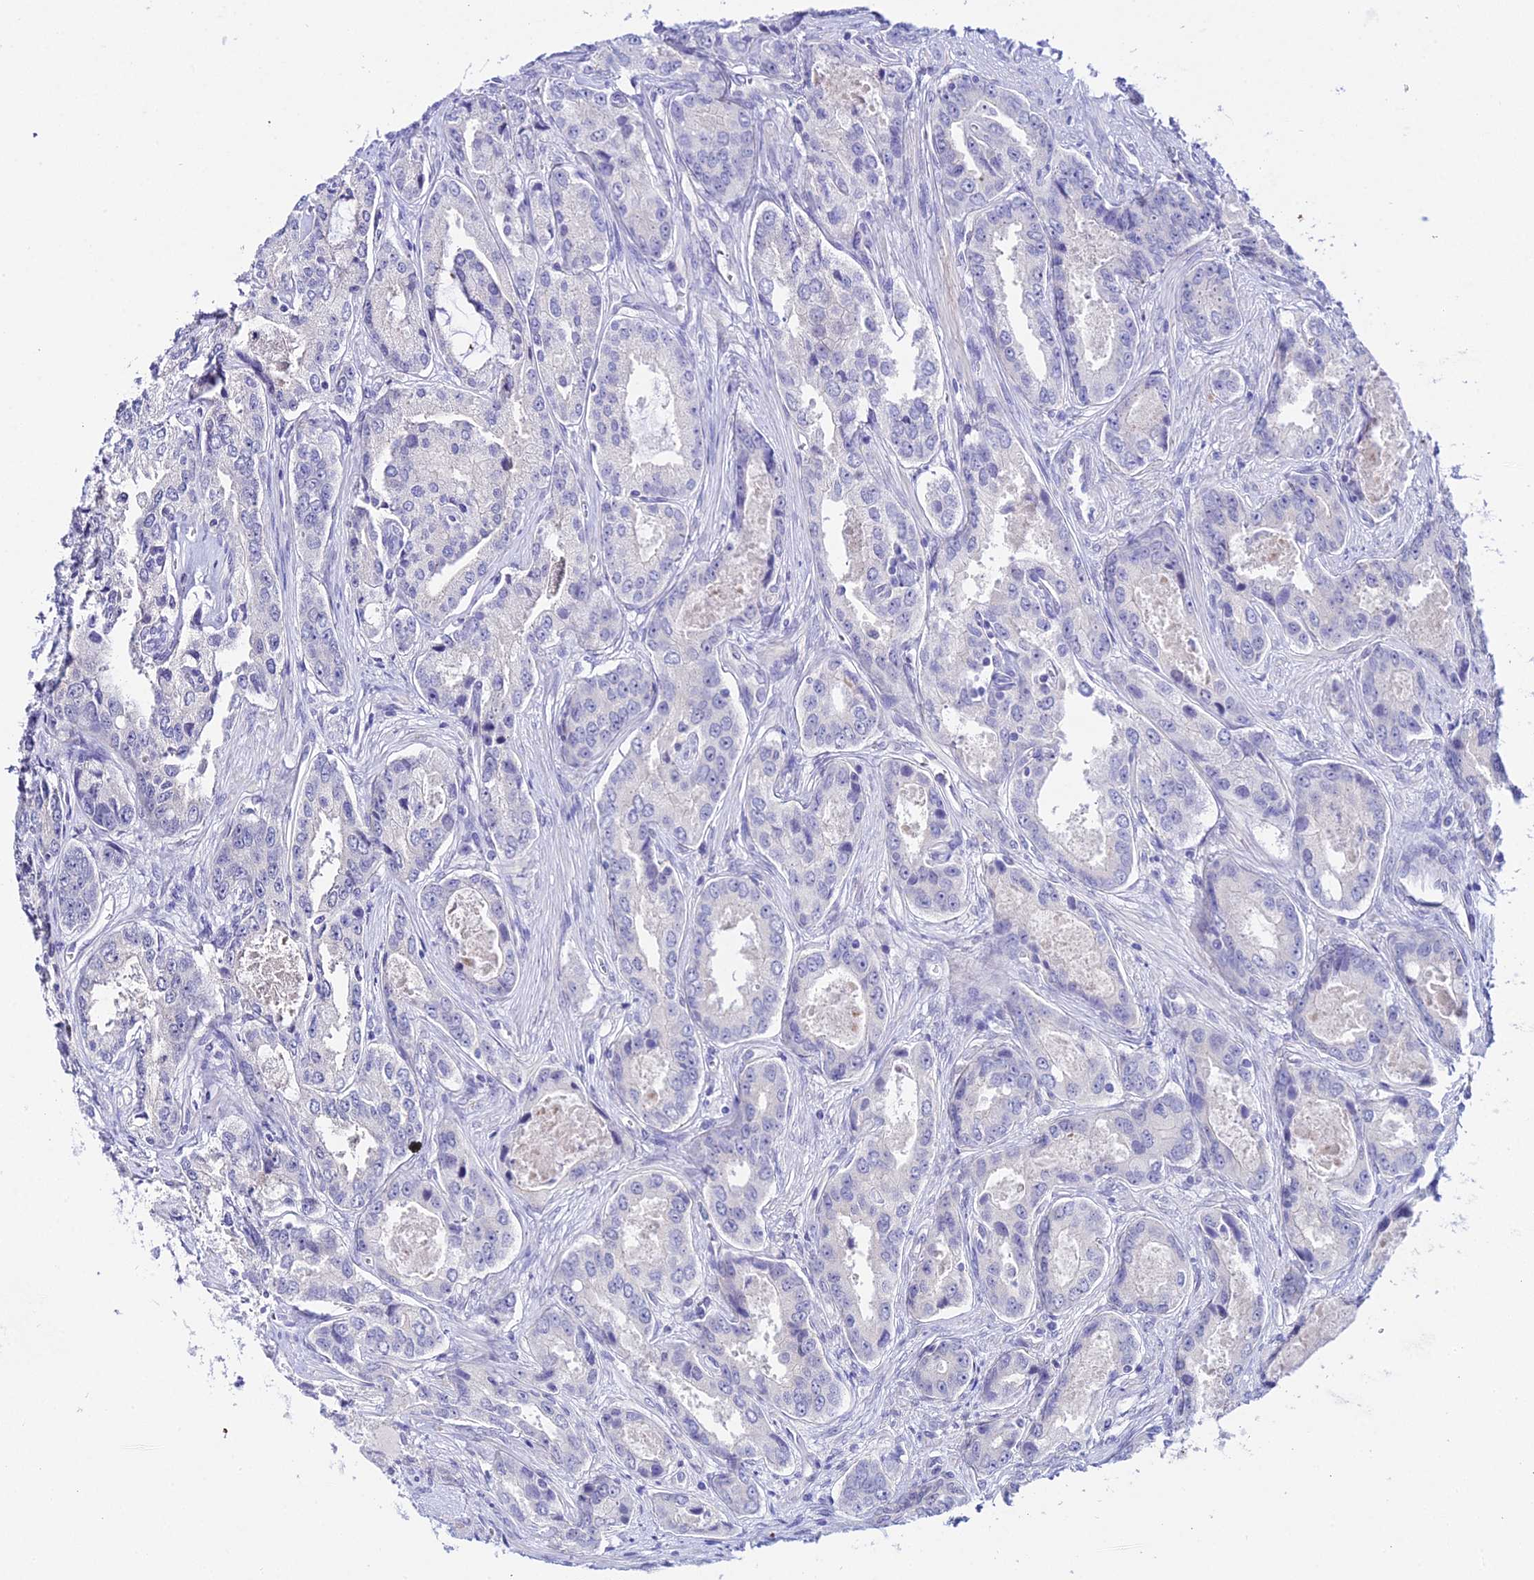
{"staining": {"intensity": "negative", "quantity": "none", "location": "none"}, "tissue": "prostate cancer", "cell_type": "Tumor cells", "image_type": "cancer", "snomed": [{"axis": "morphology", "description": "Adenocarcinoma, Low grade"}, {"axis": "topography", "description": "Prostate"}], "caption": "Immunohistochemistry image of adenocarcinoma (low-grade) (prostate) stained for a protein (brown), which reveals no staining in tumor cells.", "gene": "ATG16L2", "patient": {"sex": "male", "age": 68}}